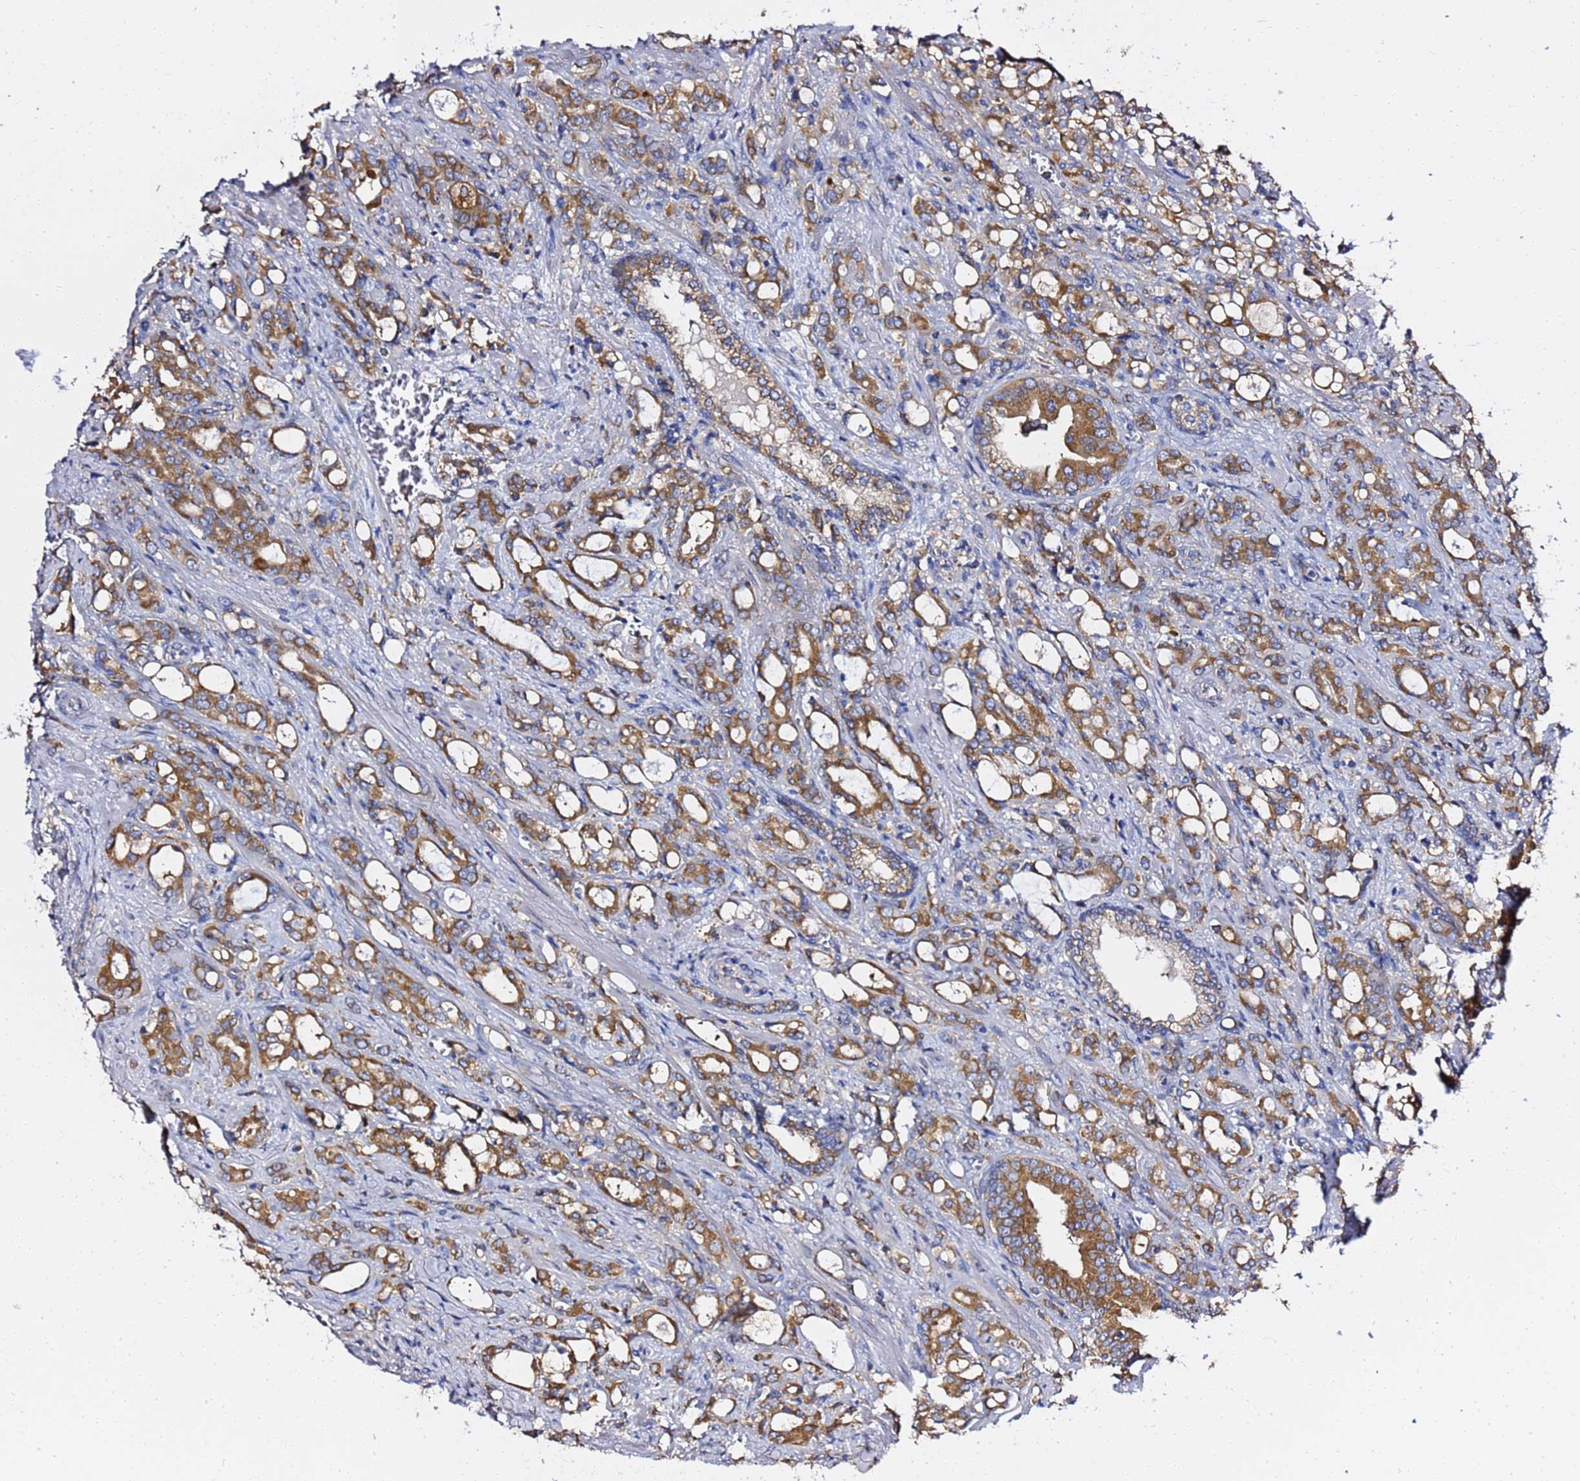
{"staining": {"intensity": "moderate", "quantity": ">75%", "location": "cytoplasmic/membranous"}, "tissue": "prostate cancer", "cell_type": "Tumor cells", "image_type": "cancer", "snomed": [{"axis": "morphology", "description": "Adenocarcinoma, High grade"}, {"axis": "topography", "description": "Prostate"}], "caption": "This photomicrograph shows immunohistochemistry staining of prostate cancer (adenocarcinoma (high-grade)), with medium moderate cytoplasmic/membranous positivity in approximately >75% of tumor cells.", "gene": "ANAPC1", "patient": {"sex": "male", "age": 72}}